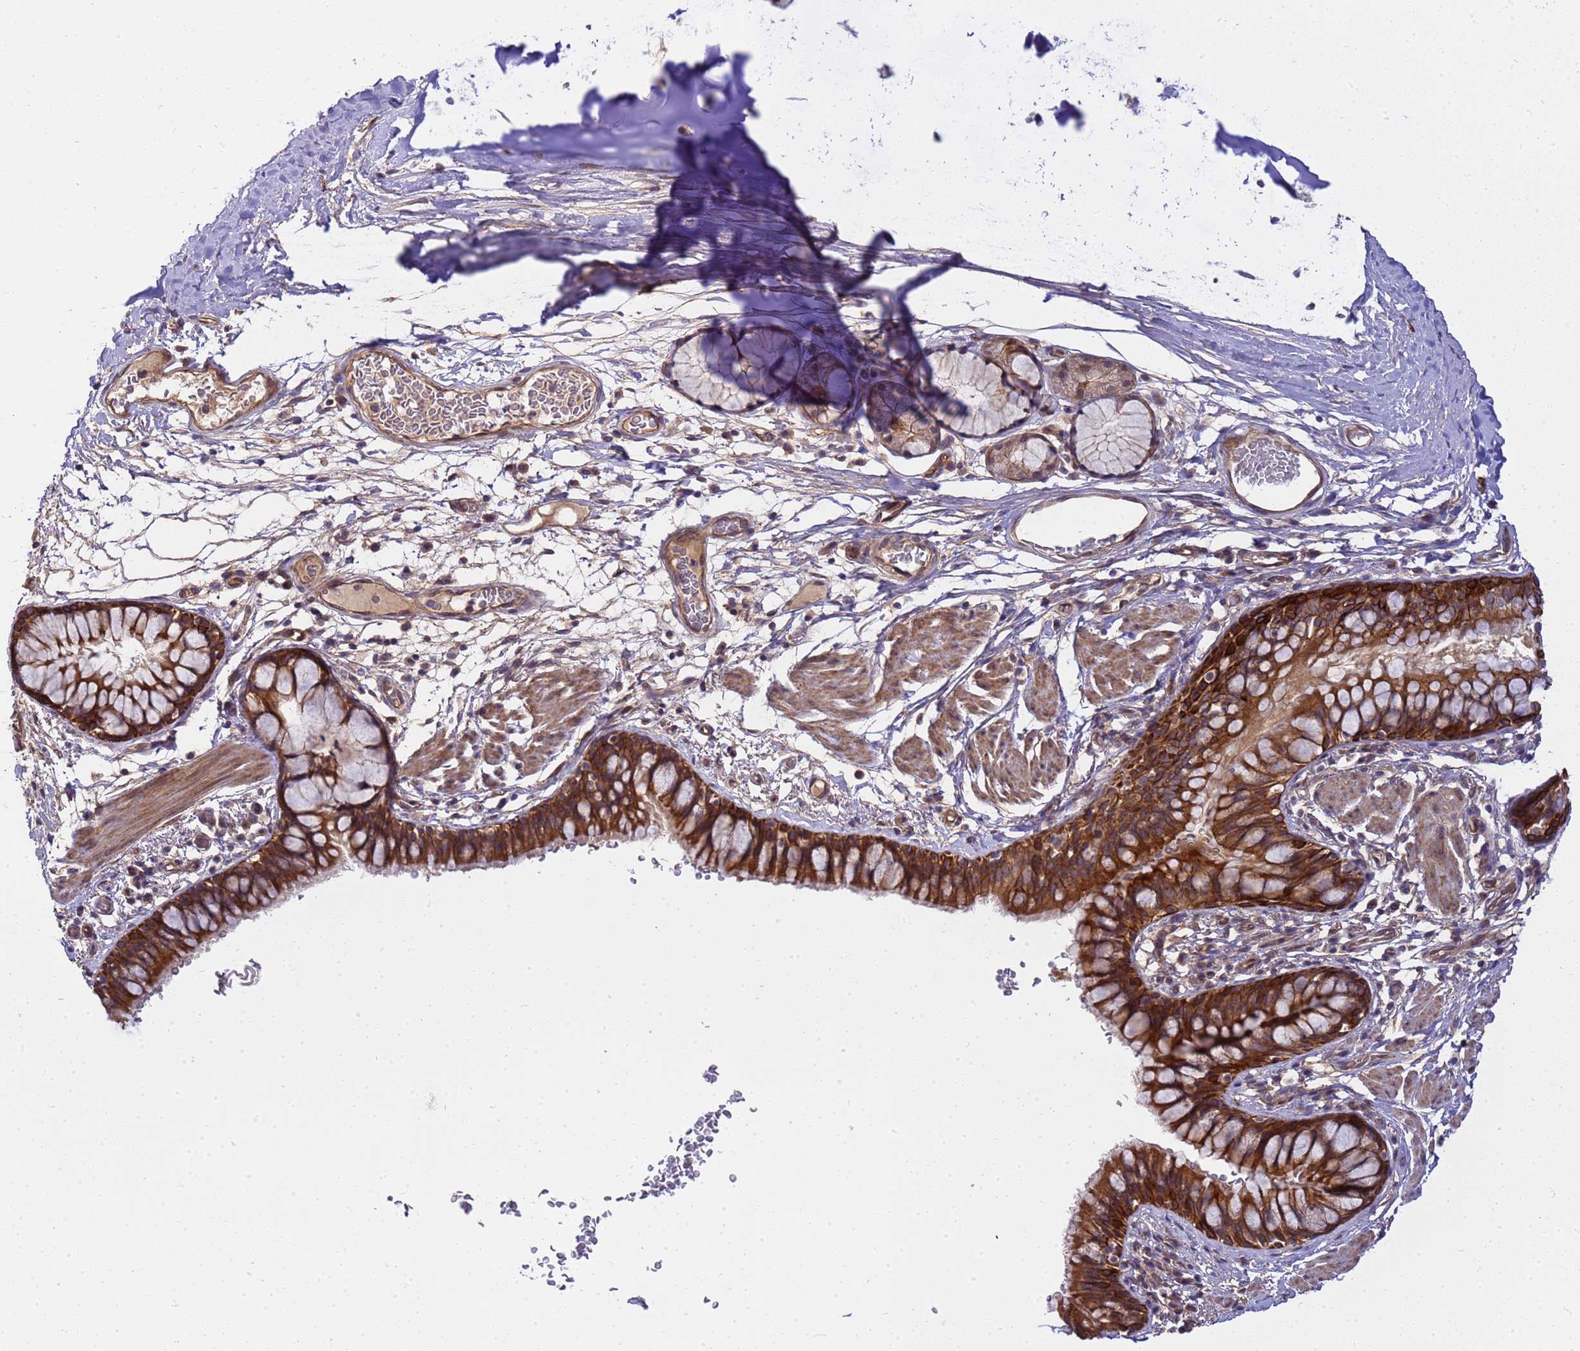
{"staining": {"intensity": "strong", "quantity": ">75%", "location": "cytoplasmic/membranous"}, "tissue": "bronchus", "cell_type": "Respiratory epithelial cells", "image_type": "normal", "snomed": [{"axis": "morphology", "description": "Normal tissue, NOS"}, {"axis": "topography", "description": "Cartilage tissue"}, {"axis": "topography", "description": "Bronchus"}], "caption": "The micrograph displays staining of normal bronchus, revealing strong cytoplasmic/membranous protein staining (brown color) within respiratory epithelial cells. (Brightfield microscopy of DAB IHC at high magnification).", "gene": "SMCO3", "patient": {"sex": "female", "age": 36}}